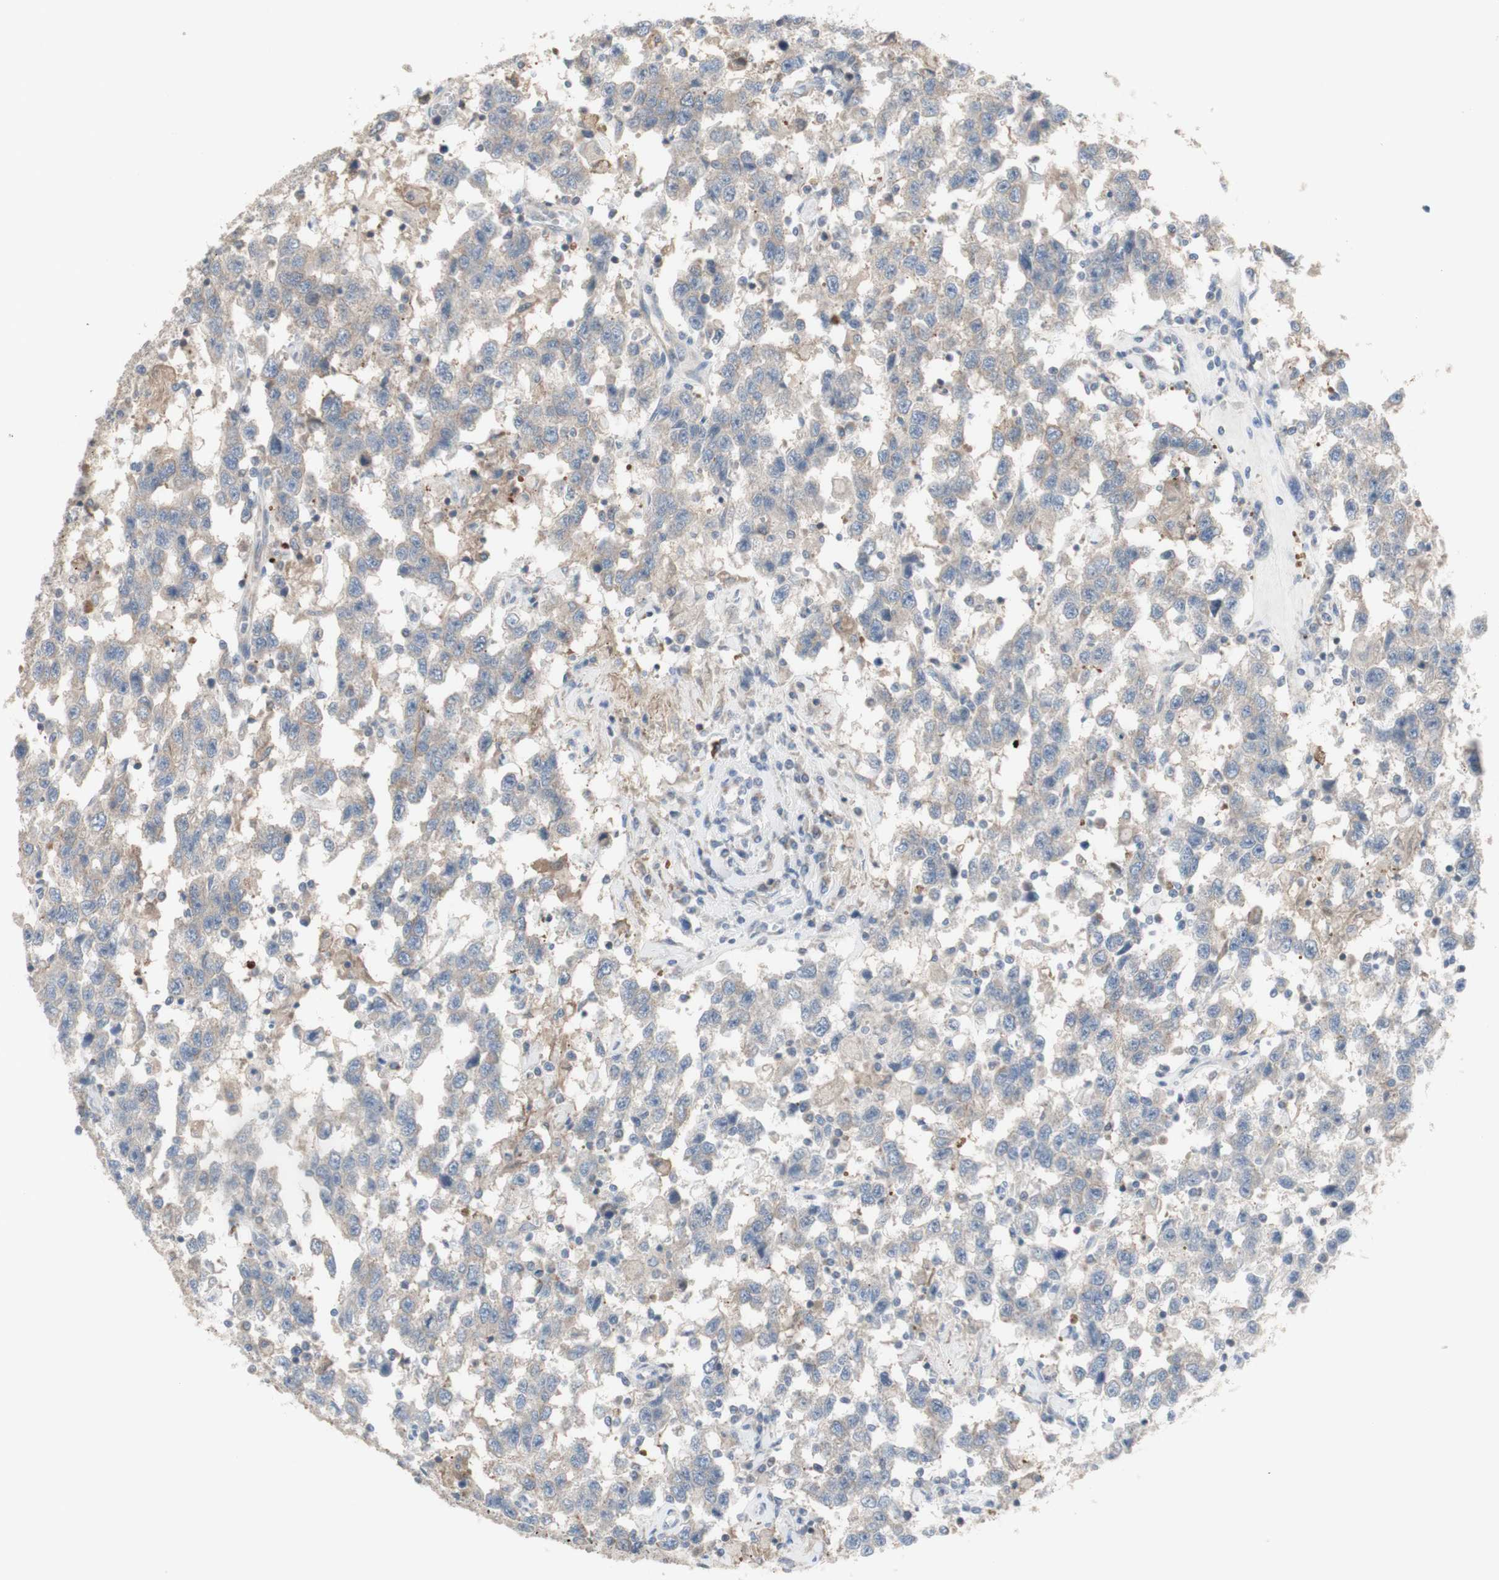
{"staining": {"intensity": "weak", "quantity": "<25%", "location": "cytoplasmic/membranous"}, "tissue": "testis cancer", "cell_type": "Tumor cells", "image_type": "cancer", "snomed": [{"axis": "morphology", "description": "Seminoma, NOS"}, {"axis": "topography", "description": "Testis"}], "caption": "The histopathology image shows no staining of tumor cells in seminoma (testis).", "gene": "C3orf52", "patient": {"sex": "male", "age": 41}}